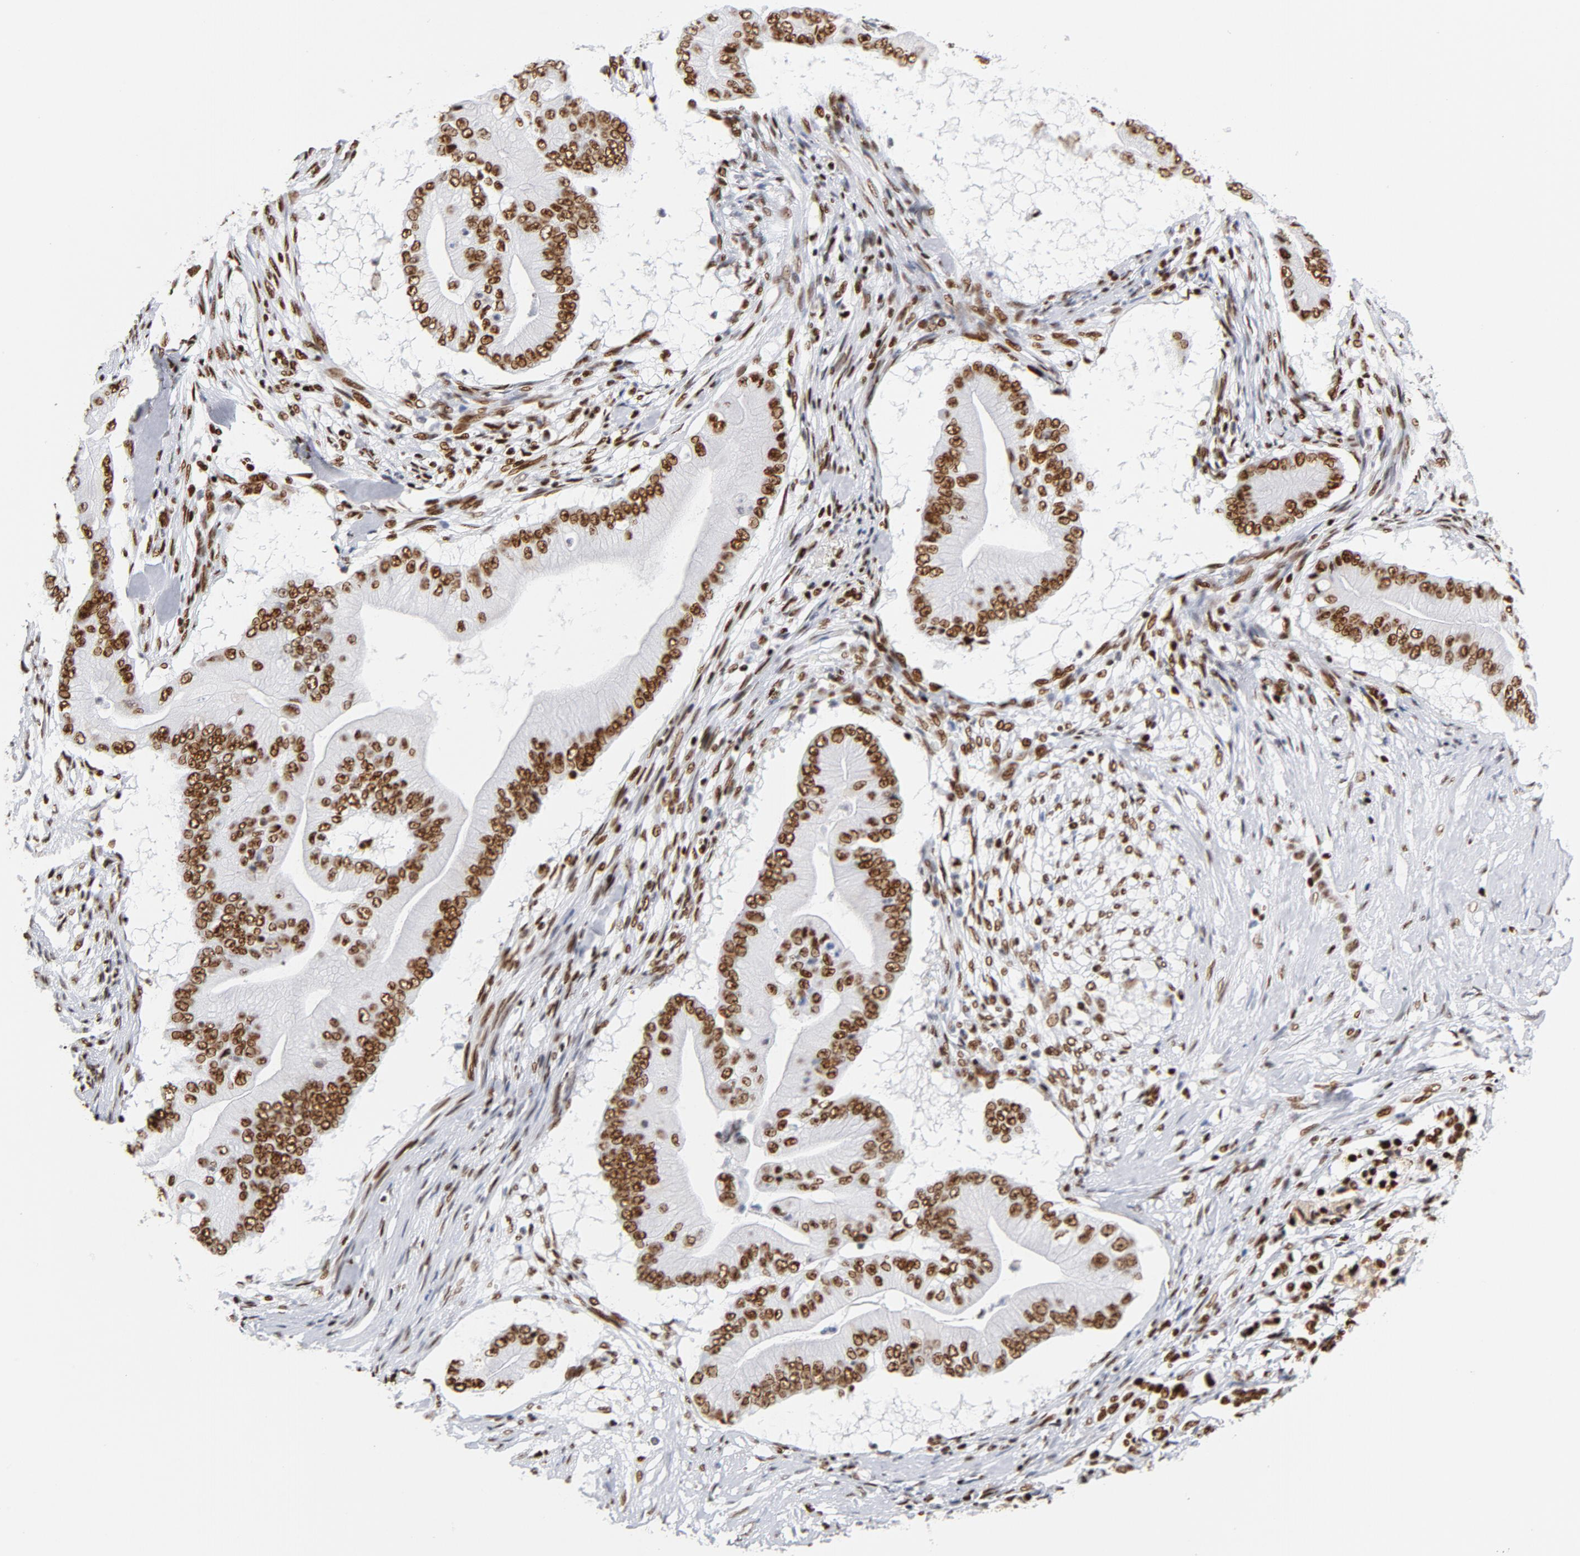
{"staining": {"intensity": "strong", "quantity": ">75%", "location": "nuclear"}, "tissue": "pancreatic cancer", "cell_type": "Tumor cells", "image_type": "cancer", "snomed": [{"axis": "morphology", "description": "Adenocarcinoma, NOS"}, {"axis": "topography", "description": "Pancreas"}], "caption": "Protein staining exhibits strong nuclear expression in approximately >75% of tumor cells in adenocarcinoma (pancreatic). Nuclei are stained in blue.", "gene": "XRCC5", "patient": {"sex": "male", "age": 62}}